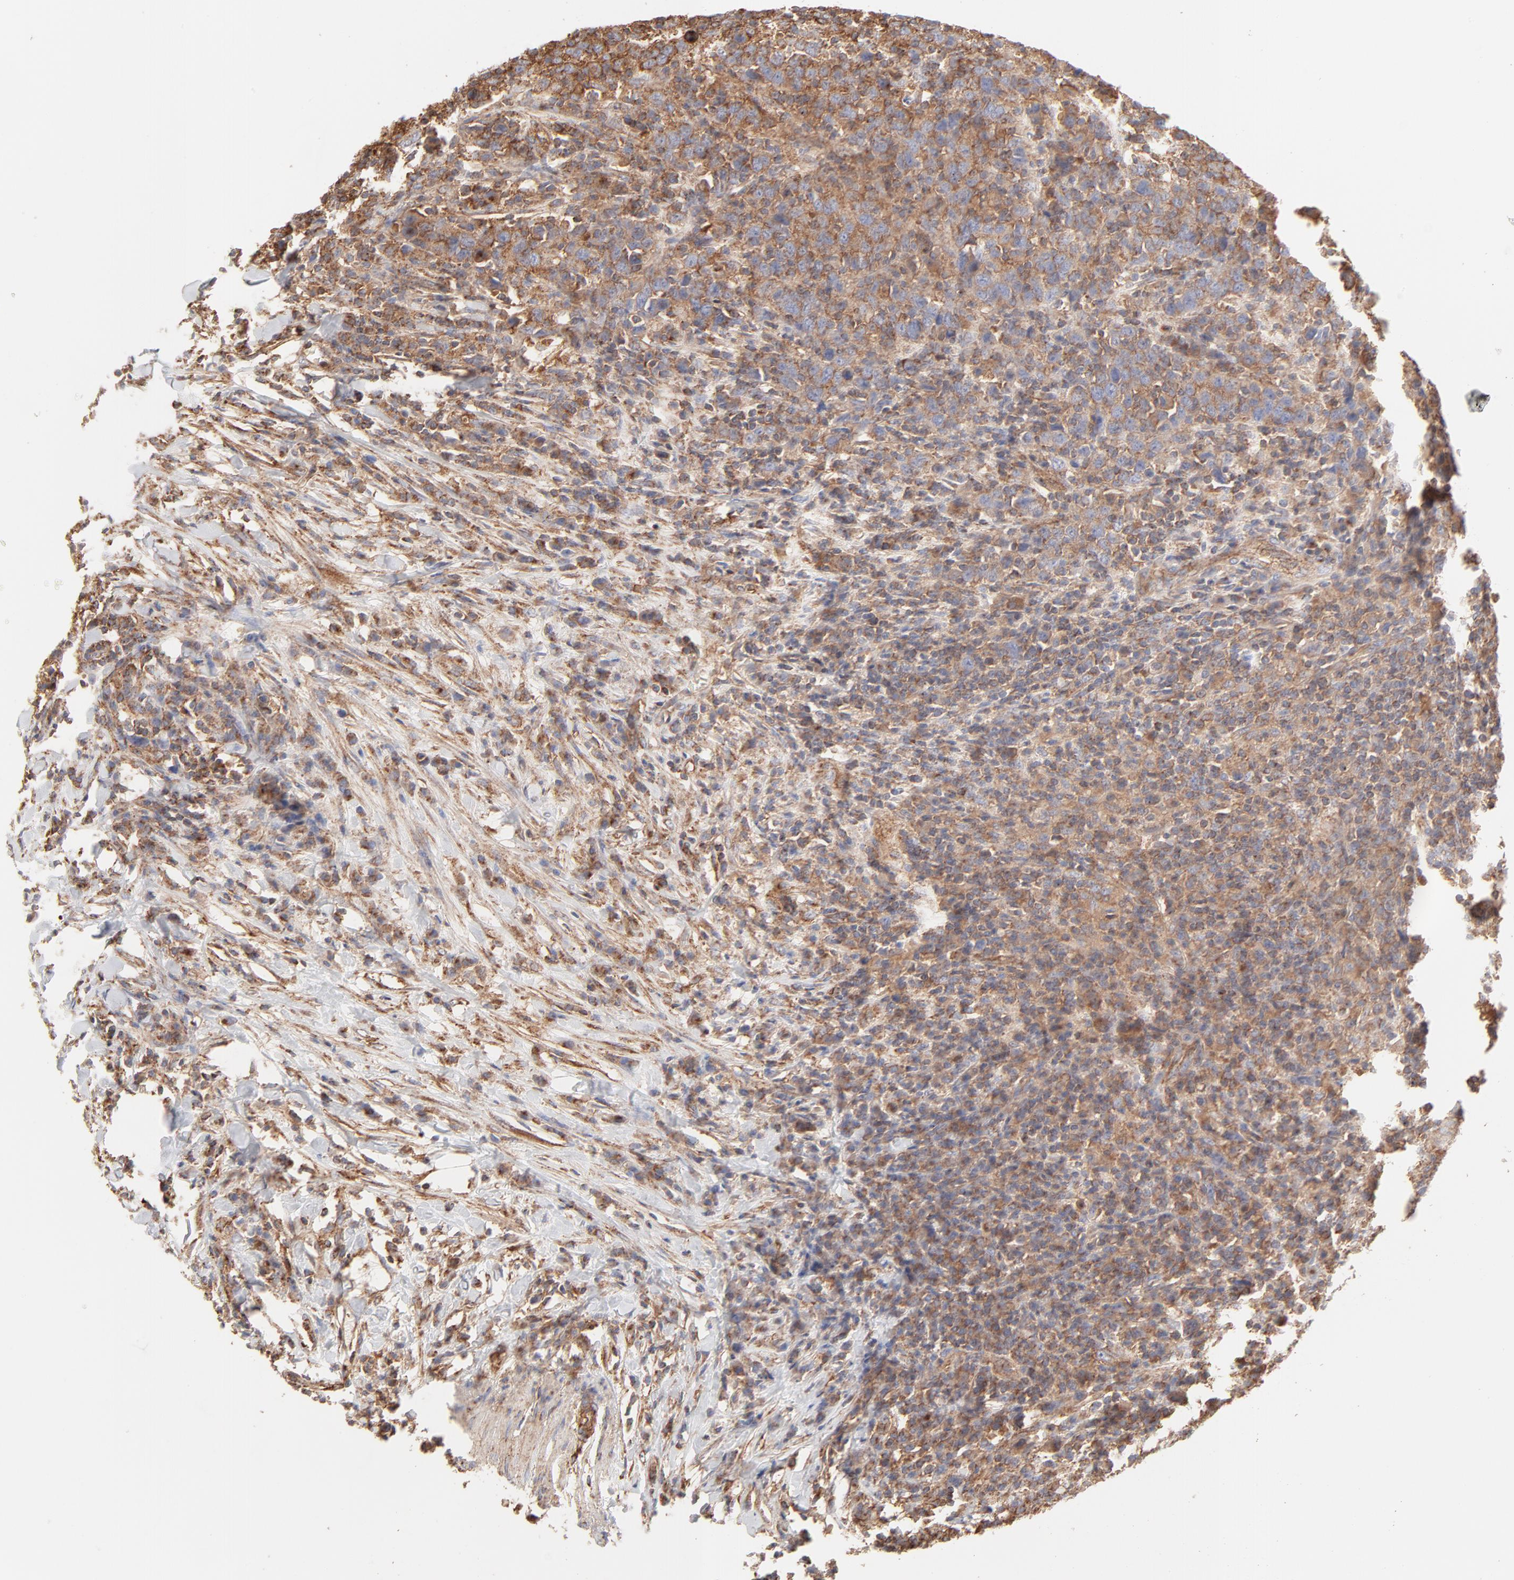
{"staining": {"intensity": "moderate", "quantity": ">75%", "location": "cytoplasmic/membranous"}, "tissue": "urothelial cancer", "cell_type": "Tumor cells", "image_type": "cancer", "snomed": [{"axis": "morphology", "description": "Urothelial carcinoma, High grade"}, {"axis": "topography", "description": "Urinary bladder"}], "caption": "This micrograph demonstrates immunohistochemistry (IHC) staining of urothelial carcinoma (high-grade), with medium moderate cytoplasmic/membranous positivity in approximately >75% of tumor cells.", "gene": "CLTB", "patient": {"sex": "male", "age": 61}}